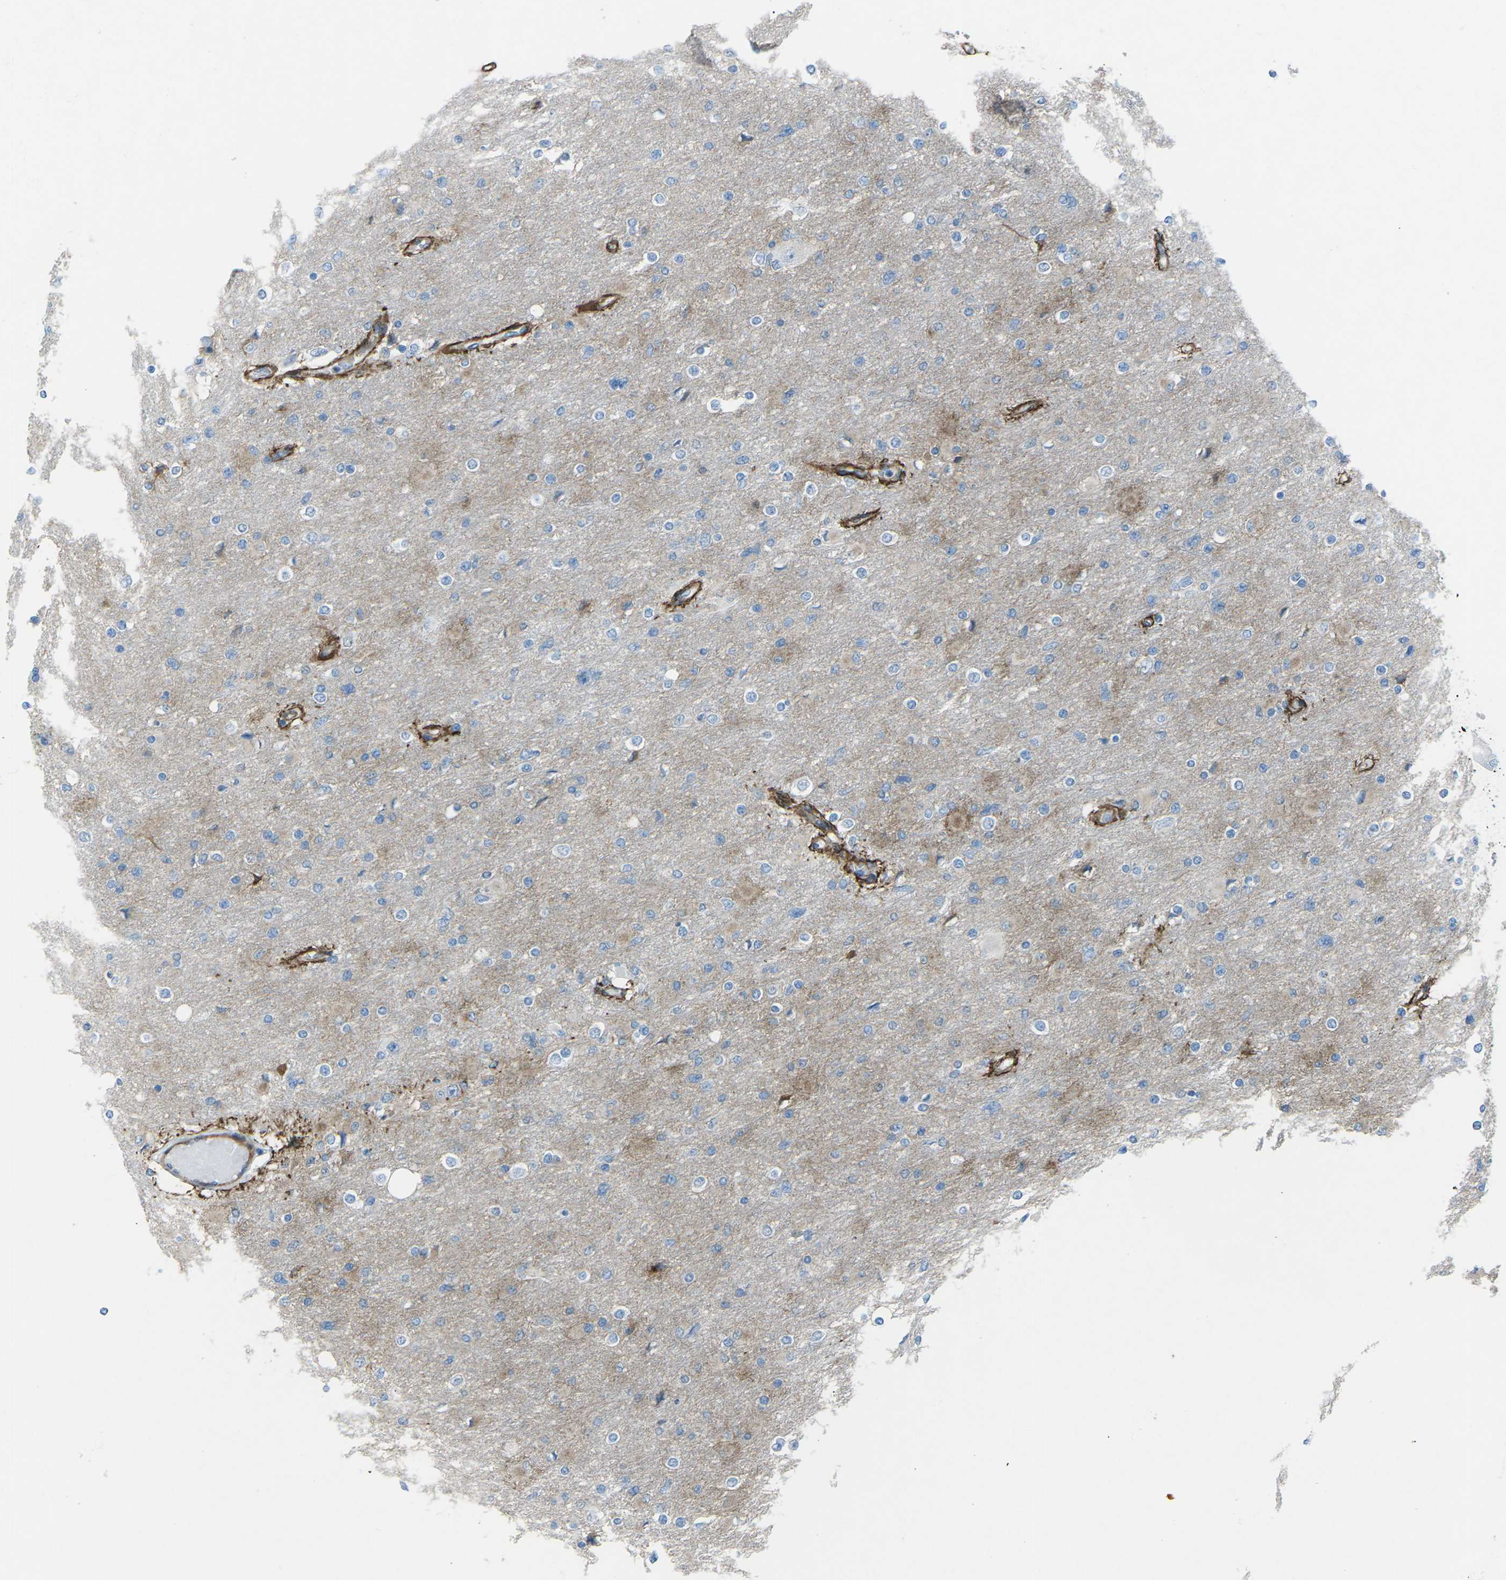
{"staining": {"intensity": "negative", "quantity": "none", "location": "none"}, "tissue": "glioma", "cell_type": "Tumor cells", "image_type": "cancer", "snomed": [{"axis": "morphology", "description": "Glioma, malignant, High grade"}, {"axis": "topography", "description": "Cerebral cortex"}], "caption": "There is no significant positivity in tumor cells of glioma.", "gene": "UTRN", "patient": {"sex": "female", "age": 36}}